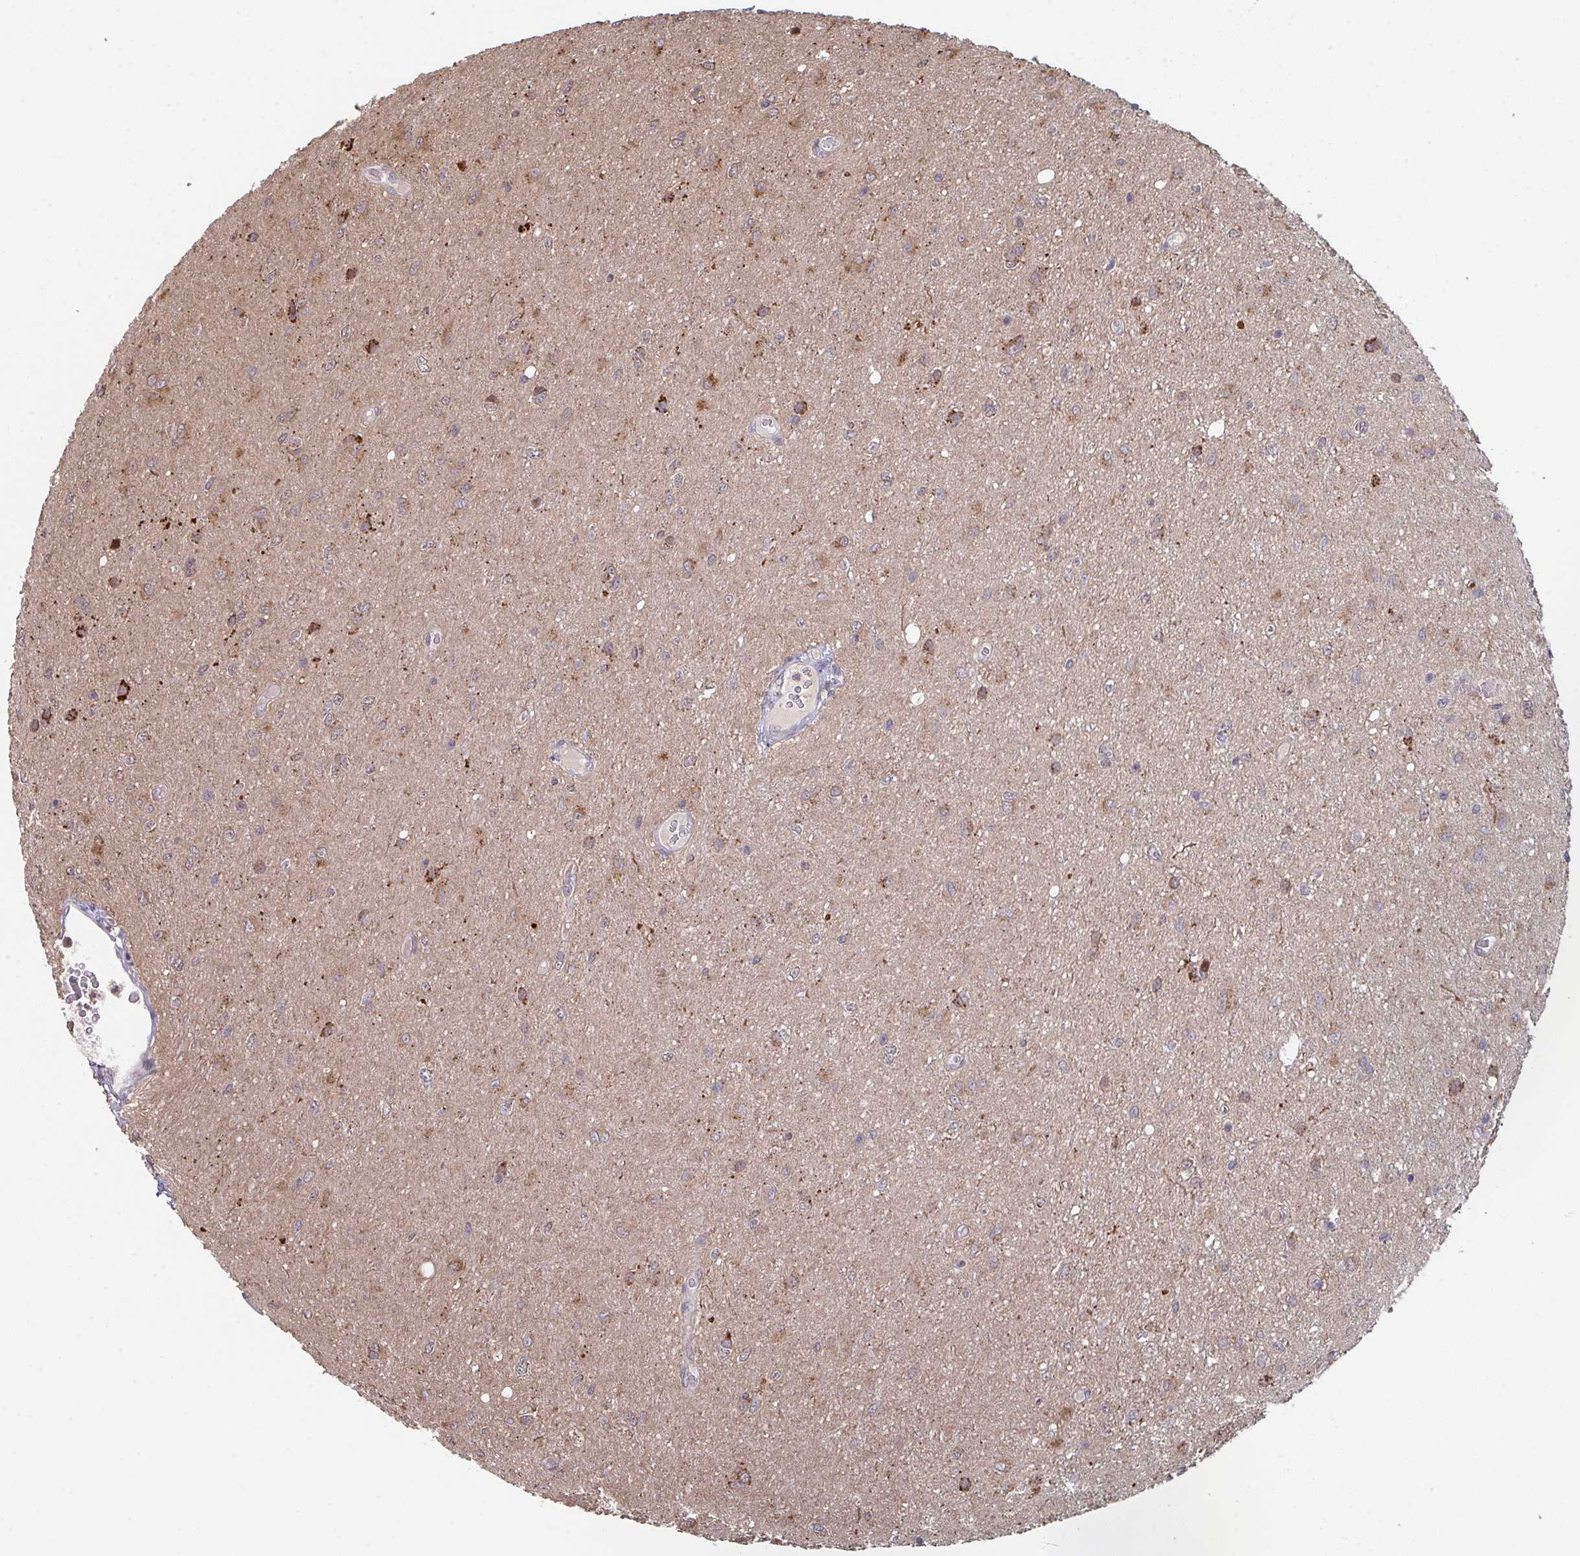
{"staining": {"intensity": "moderate", "quantity": "<25%", "location": "cytoplasmic/membranous"}, "tissue": "glioma", "cell_type": "Tumor cells", "image_type": "cancer", "snomed": [{"axis": "morphology", "description": "Glioma, malignant, Low grade"}, {"axis": "topography", "description": "Cerebellum"}], "caption": "Immunohistochemistry histopathology image of low-grade glioma (malignant) stained for a protein (brown), which displays low levels of moderate cytoplasmic/membranous staining in about <25% of tumor cells.", "gene": "ACD", "patient": {"sex": "female", "age": 5}}